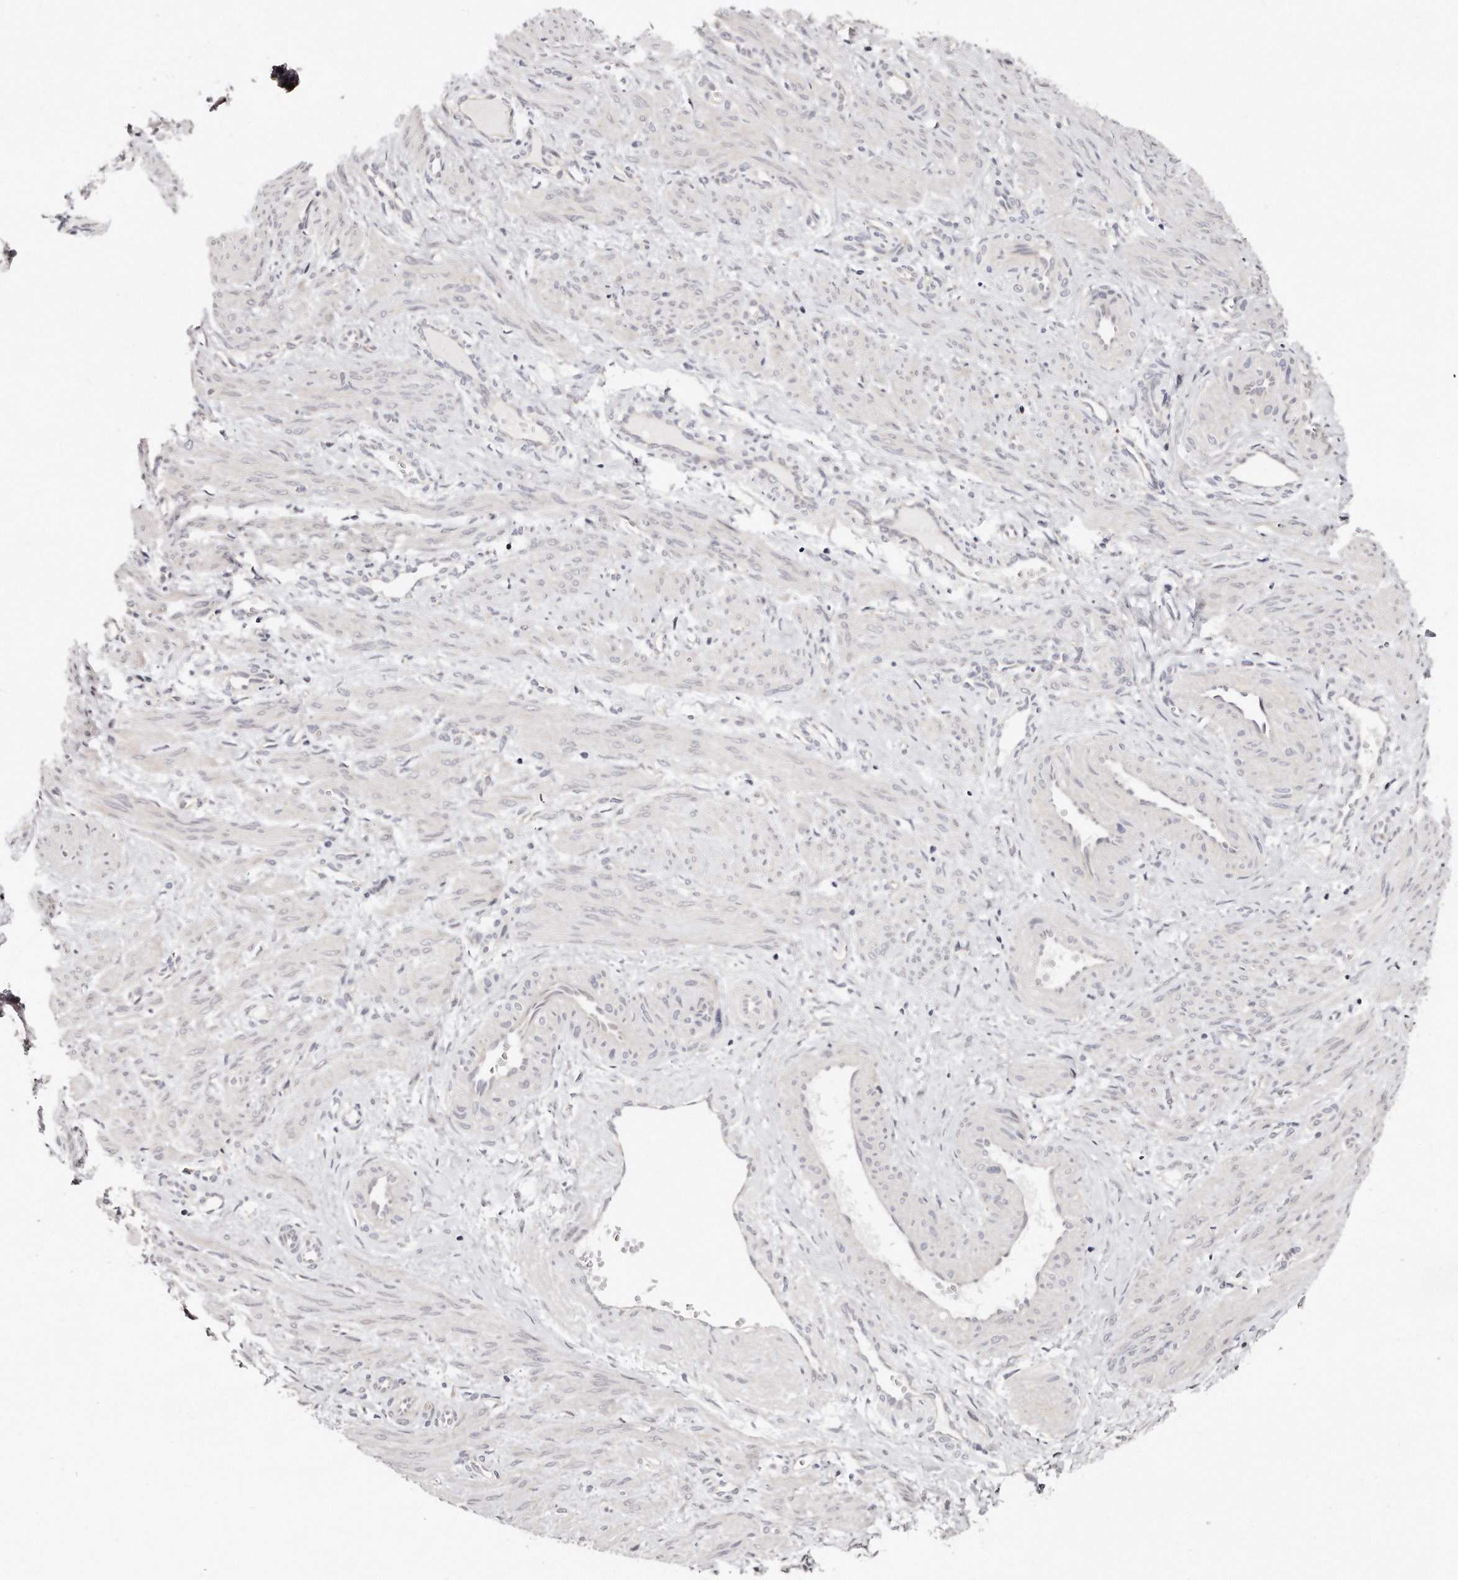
{"staining": {"intensity": "negative", "quantity": "none", "location": "none"}, "tissue": "smooth muscle", "cell_type": "Smooth muscle cells", "image_type": "normal", "snomed": [{"axis": "morphology", "description": "Normal tissue, NOS"}, {"axis": "topography", "description": "Endometrium"}], "caption": "An immunohistochemistry histopathology image of normal smooth muscle is shown. There is no staining in smooth muscle cells of smooth muscle.", "gene": "CASZ1", "patient": {"sex": "female", "age": 33}}